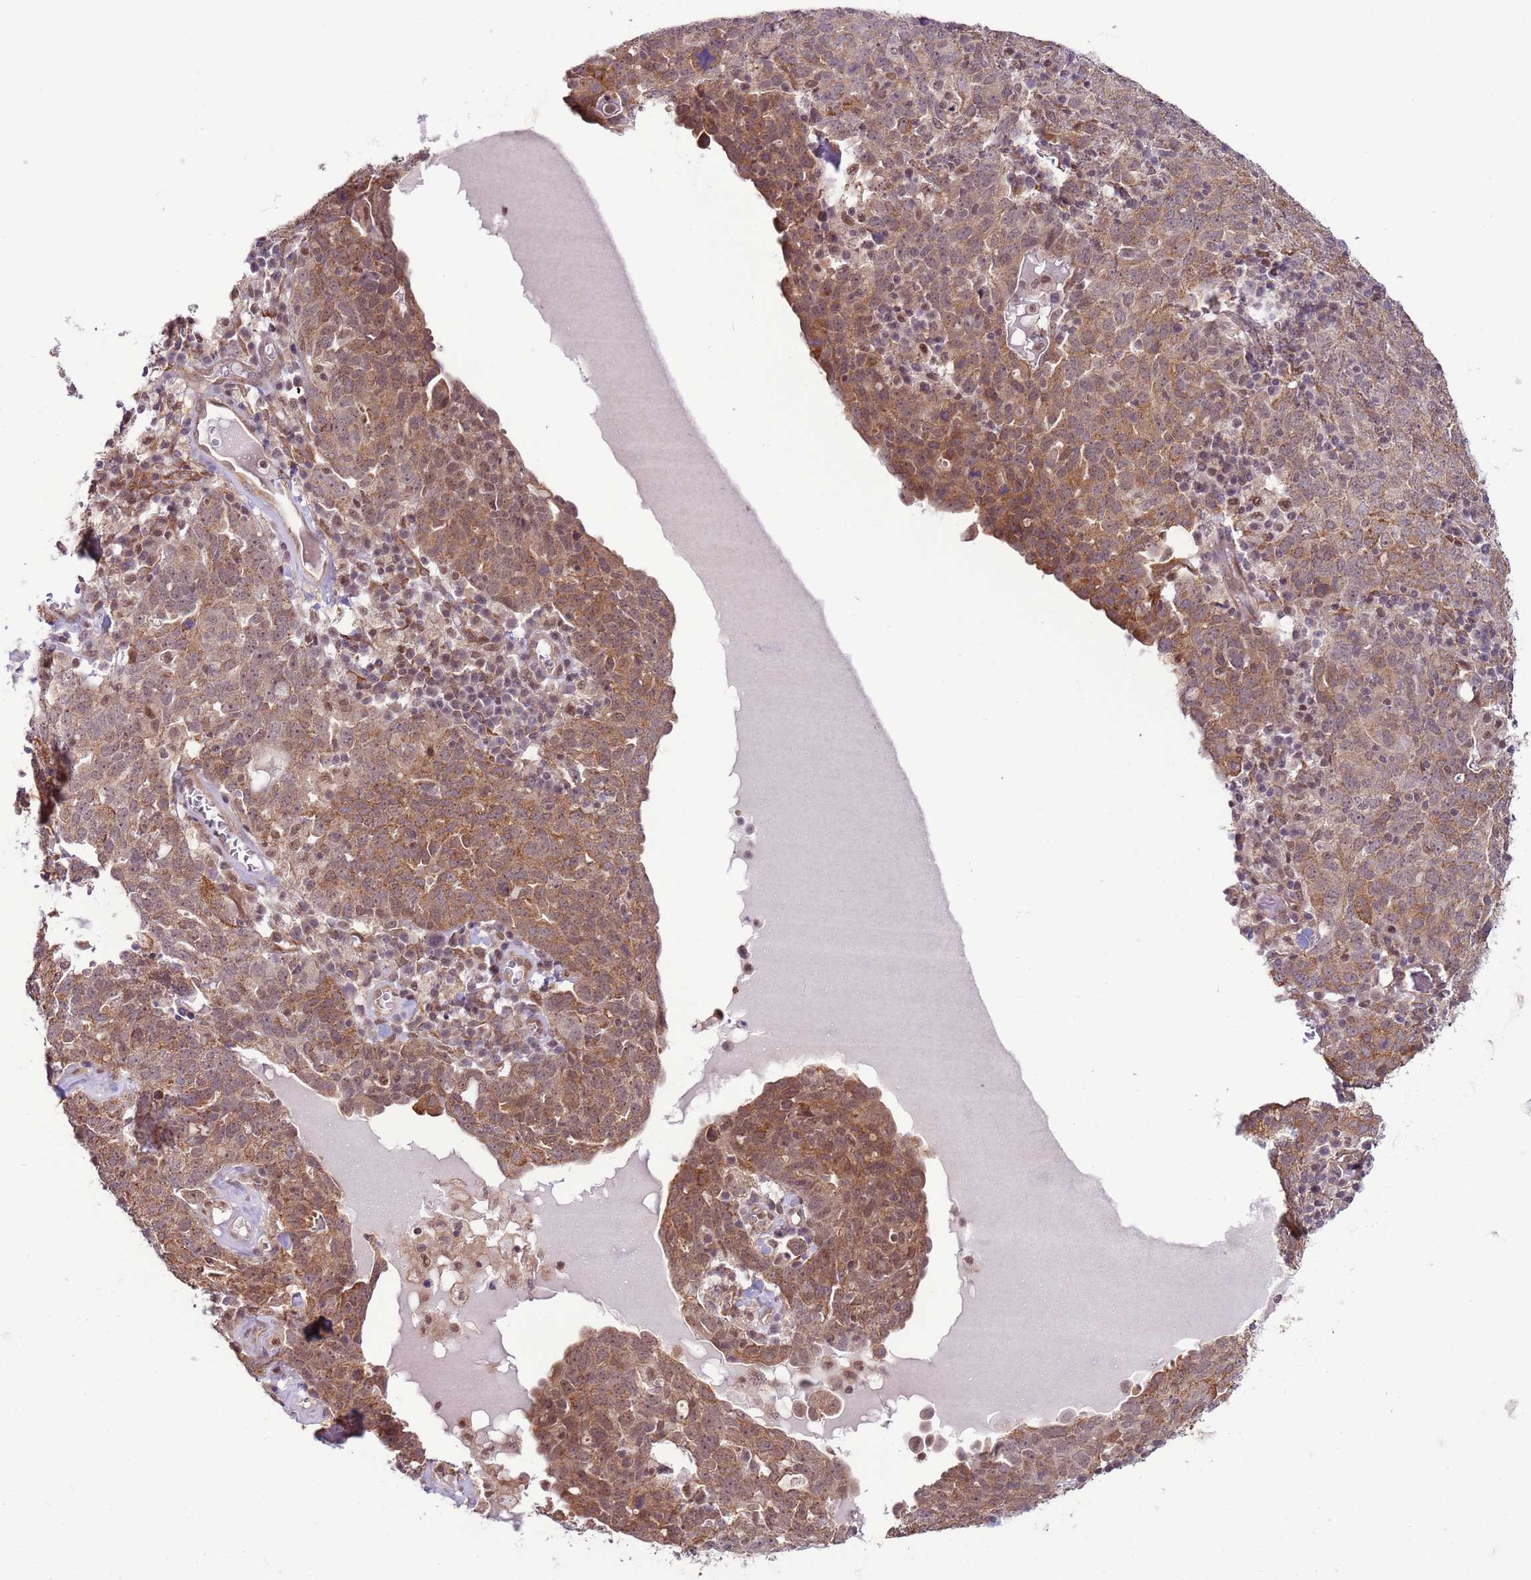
{"staining": {"intensity": "moderate", "quantity": ">75%", "location": "cytoplasmic/membranous"}, "tissue": "ovarian cancer", "cell_type": "Tumor cells", "image_type": "cancer", "snomed": [{"axis": "morphology", "description": "Carcinoma, endometroid"}, {"axis": "topography", "description": "Ovary"}], "caption": "Immunohistochemical staining of human ovarian cancer (endometroid carcinoma) reveals moderate cytoplasmic/membranous protein positivity in about >75% of tumor cells.", "gene": "DCAF4", "patient": {"sex": "female", "age": 62}}